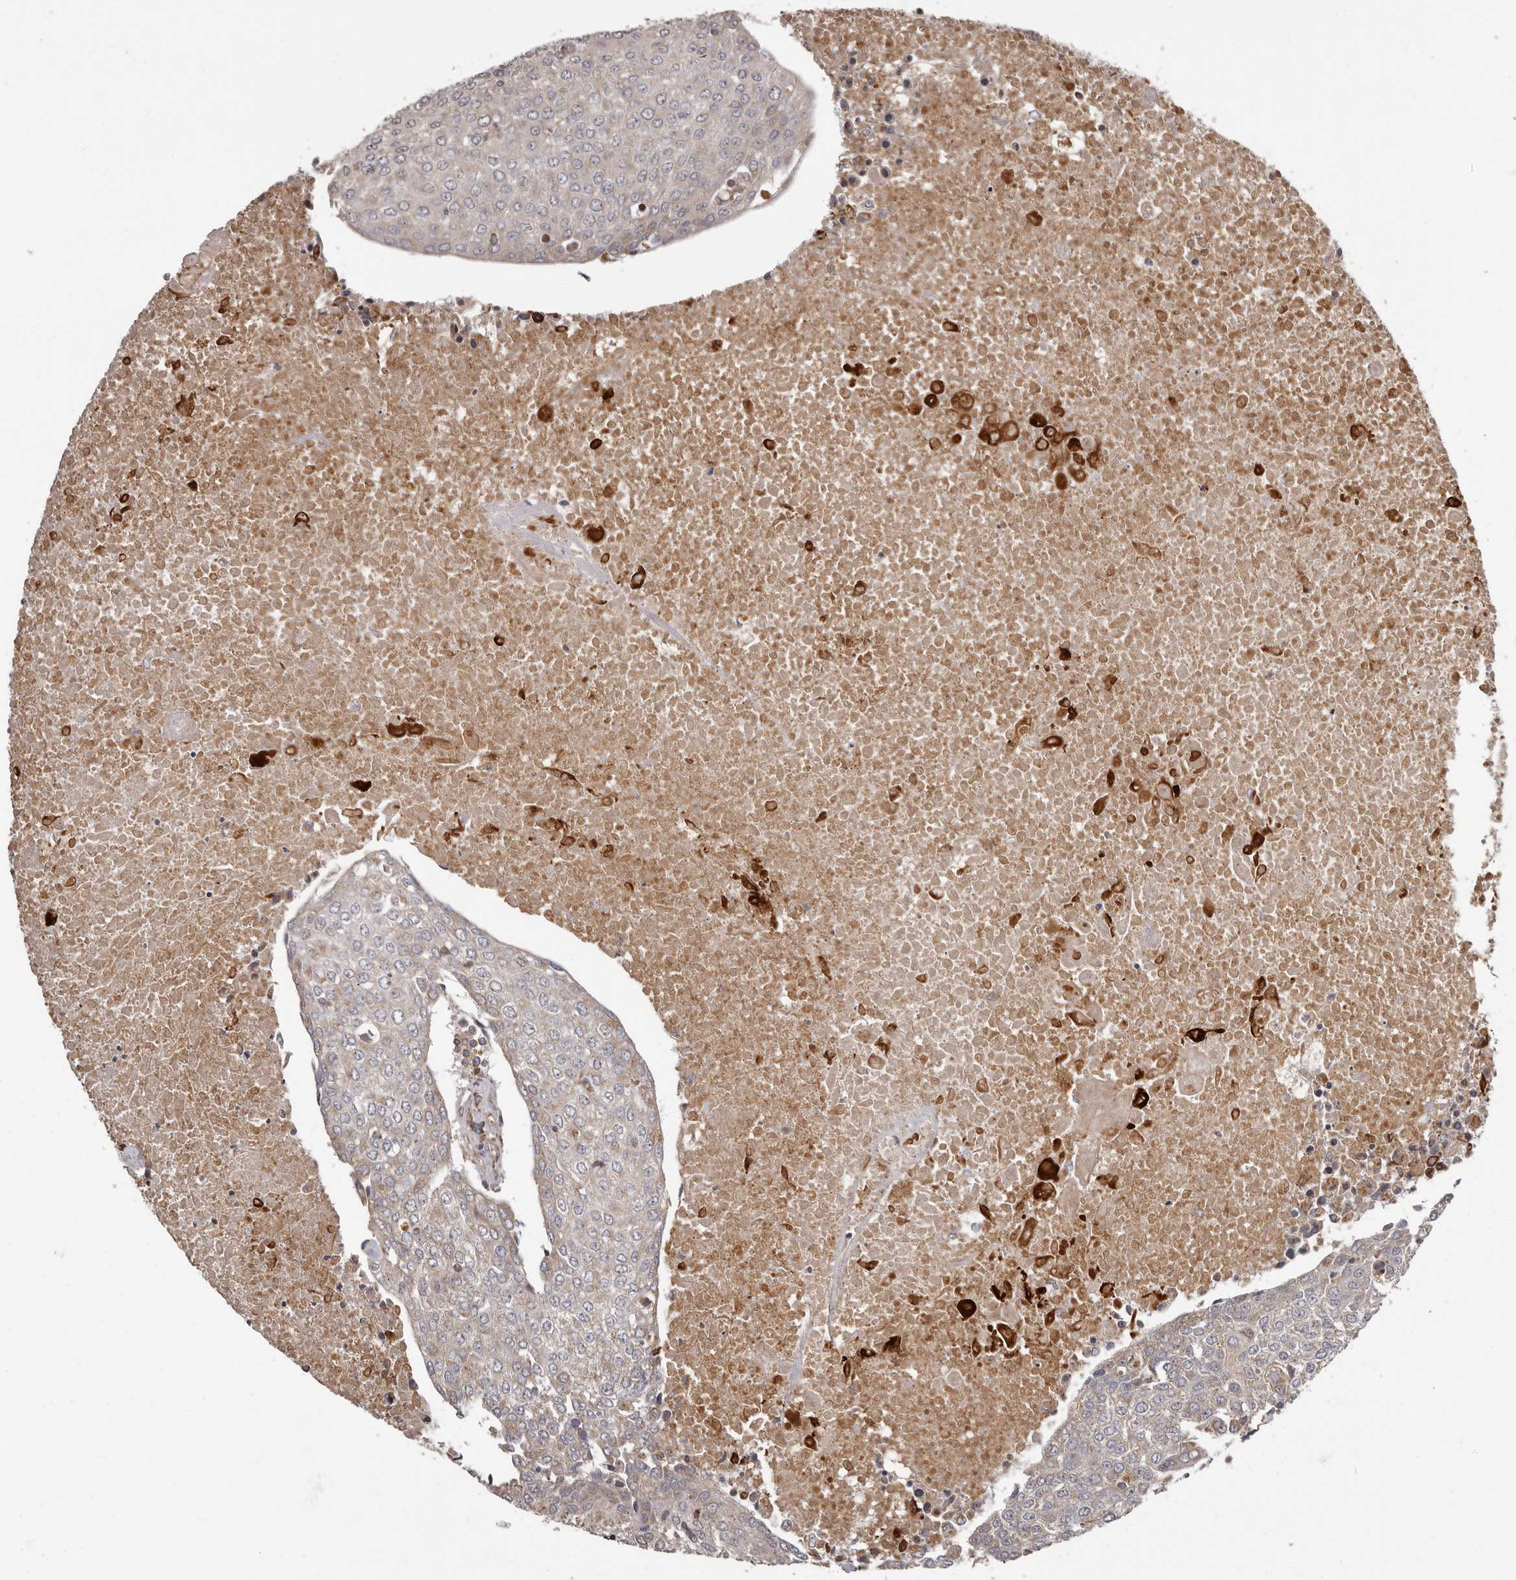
{"staining": {"intensity": "negative", "quantity": "none", "location": "none"}, "tissue": "urothelial cancer", "cell_type": "Tumor cells", "image_type": "cancer", "snomed": [{"axis": "morphology", "description": "Urothelial carcinoma, High grade"}, {"axis": "topography", "description": "Urinary bladder"}], "caption": "There is no significant staining in tumor cells of urothelial carcinoma (high-grade). (Stains: DAB immunohistochemistry (IHC) with hematoxylin counter stain, Microscopy: brightfield microscopy at high magnification).", "gene": "ADCY2", "patient": {"sex": "female", "age": 85}}